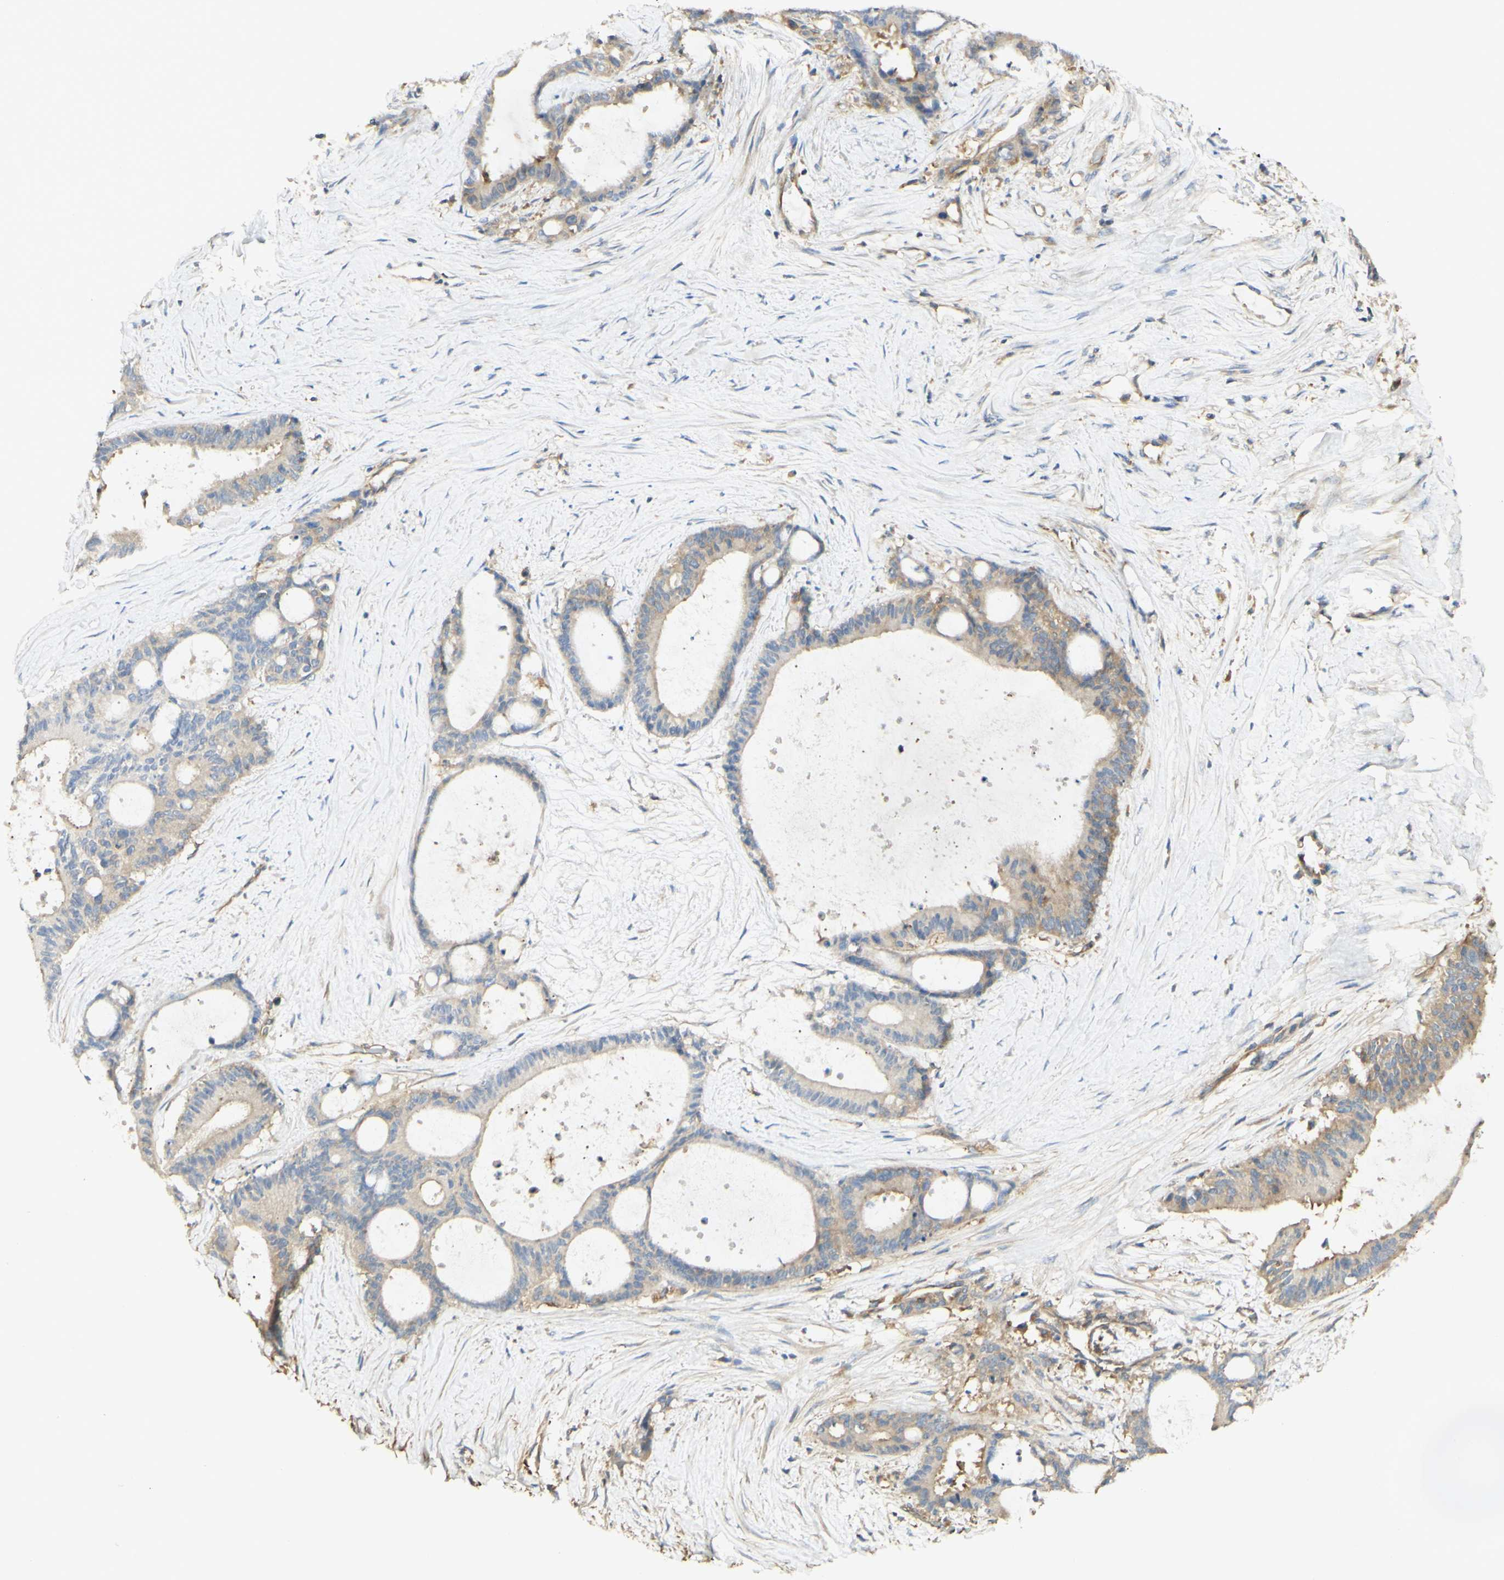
{"staining": {"intensity": "weak", "quantity": ">75%", "location": "cytoplasmic/membranous"}, "tissue": "liver cancer", "cell_type": "Tumor cells", "image_type": "cancer", "snomed": [{"axis": "morphology", "description": "Cholangiocarcinoma"}, {"axis": "topography", "description": "Liver"}], "caption": "Liver cancer tissue demonstrates weak cytoplasmic/membranous staining in about >75% of tumor cells", "gene": "IKBKG", "patient": {"sex": "female", "age": 73}}